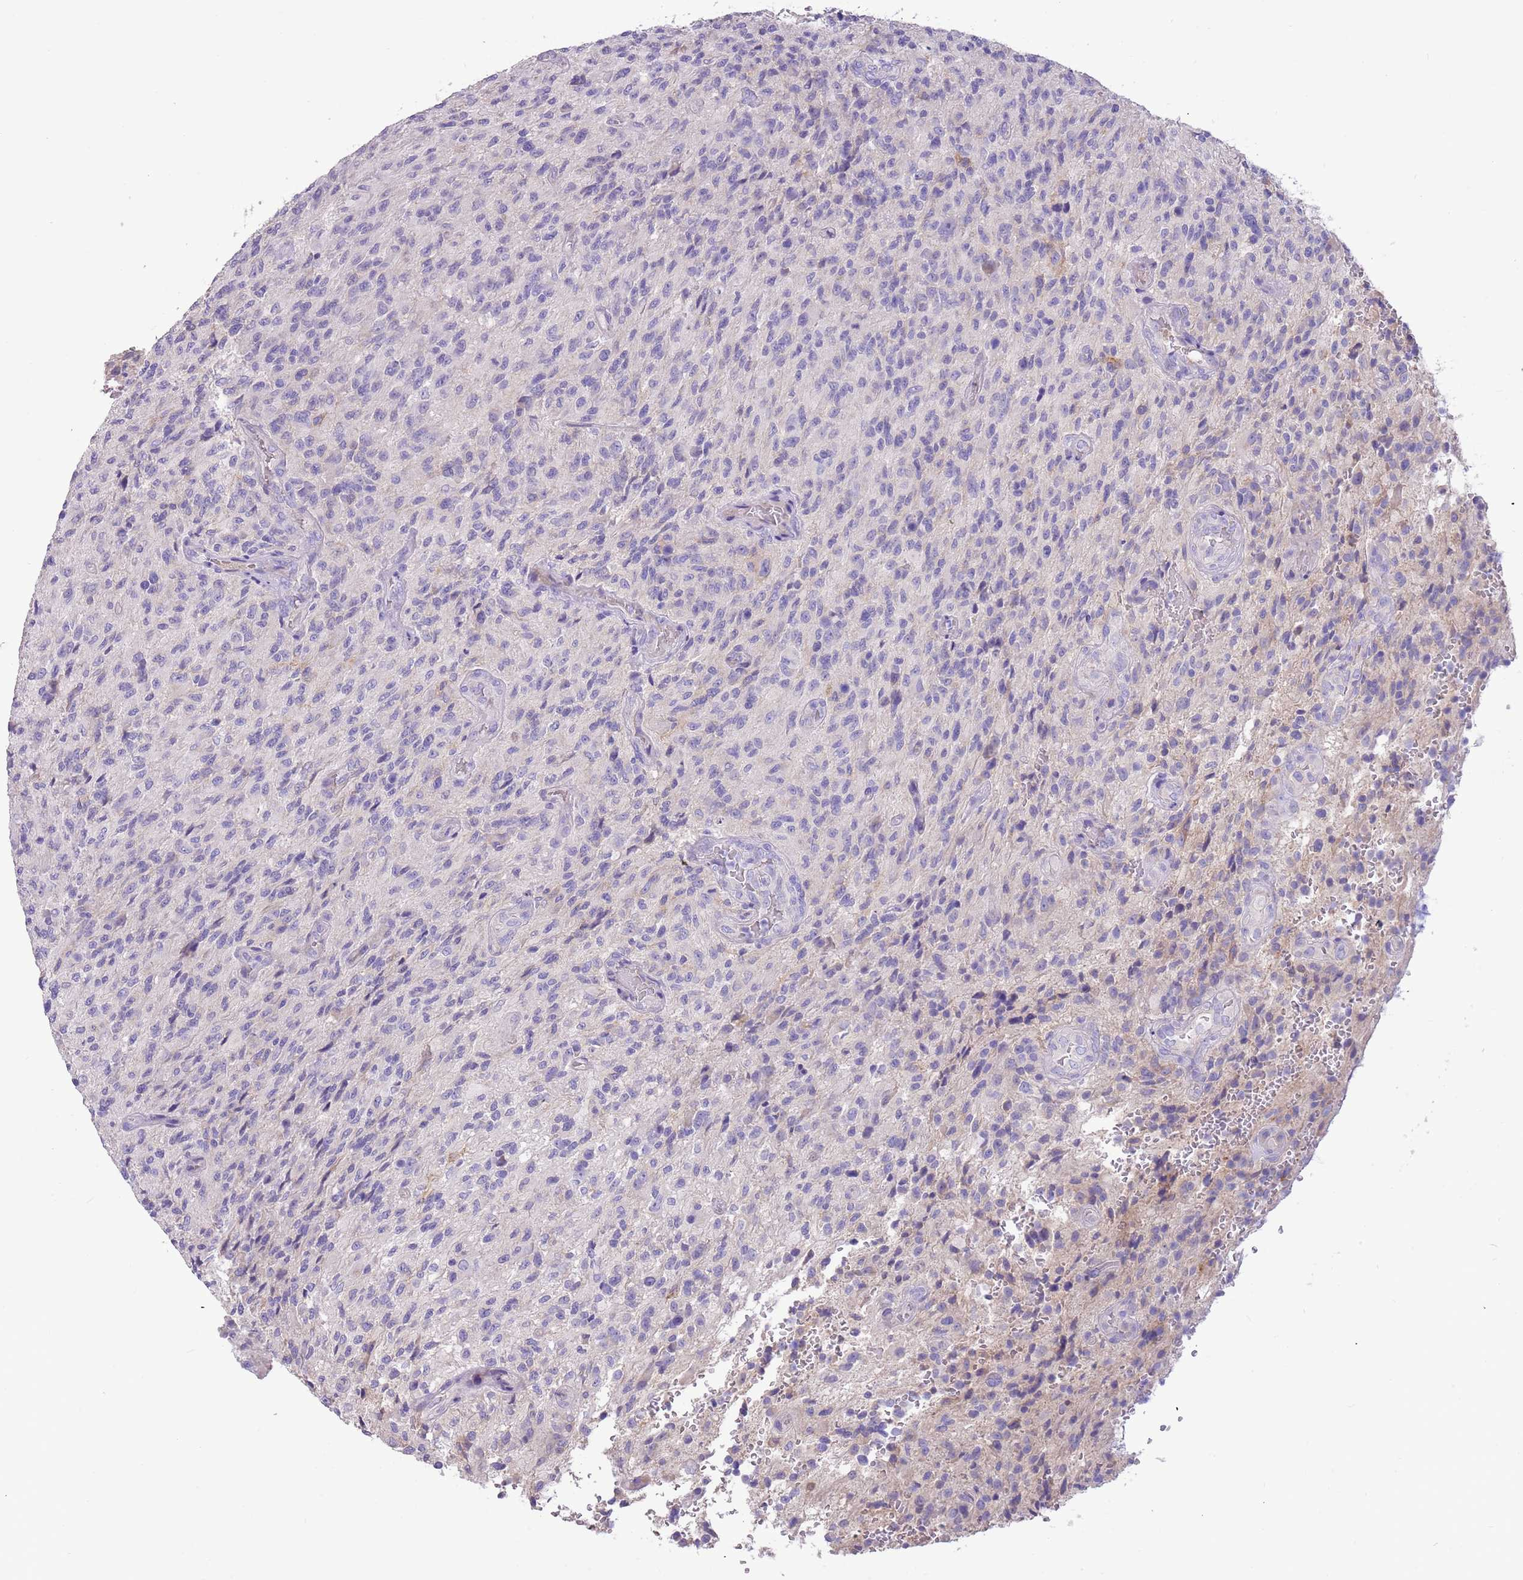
{"staining": {"intensity": "negative", "quantity": "none", "location": "none"}, "tissue": "glioma", "cell_type": "Tumor cells", "image_type": "cancer", "snomed": [{"axis": "morphology", "description": "Normal tissue, NOS"}, {"axis": "morphology", "description": "Glioma, malignant, High grade"}, {"axis": "topography", "description": "Cerebral cortex"}], "caption": "High power microscopy histopathology image of an immunohistochemistry (IHC) photomicrograph of glioma, revealing no significant staining in tumor cells.", "gene": "TRMO", "patient": {"sex": "male", "age": 56}}